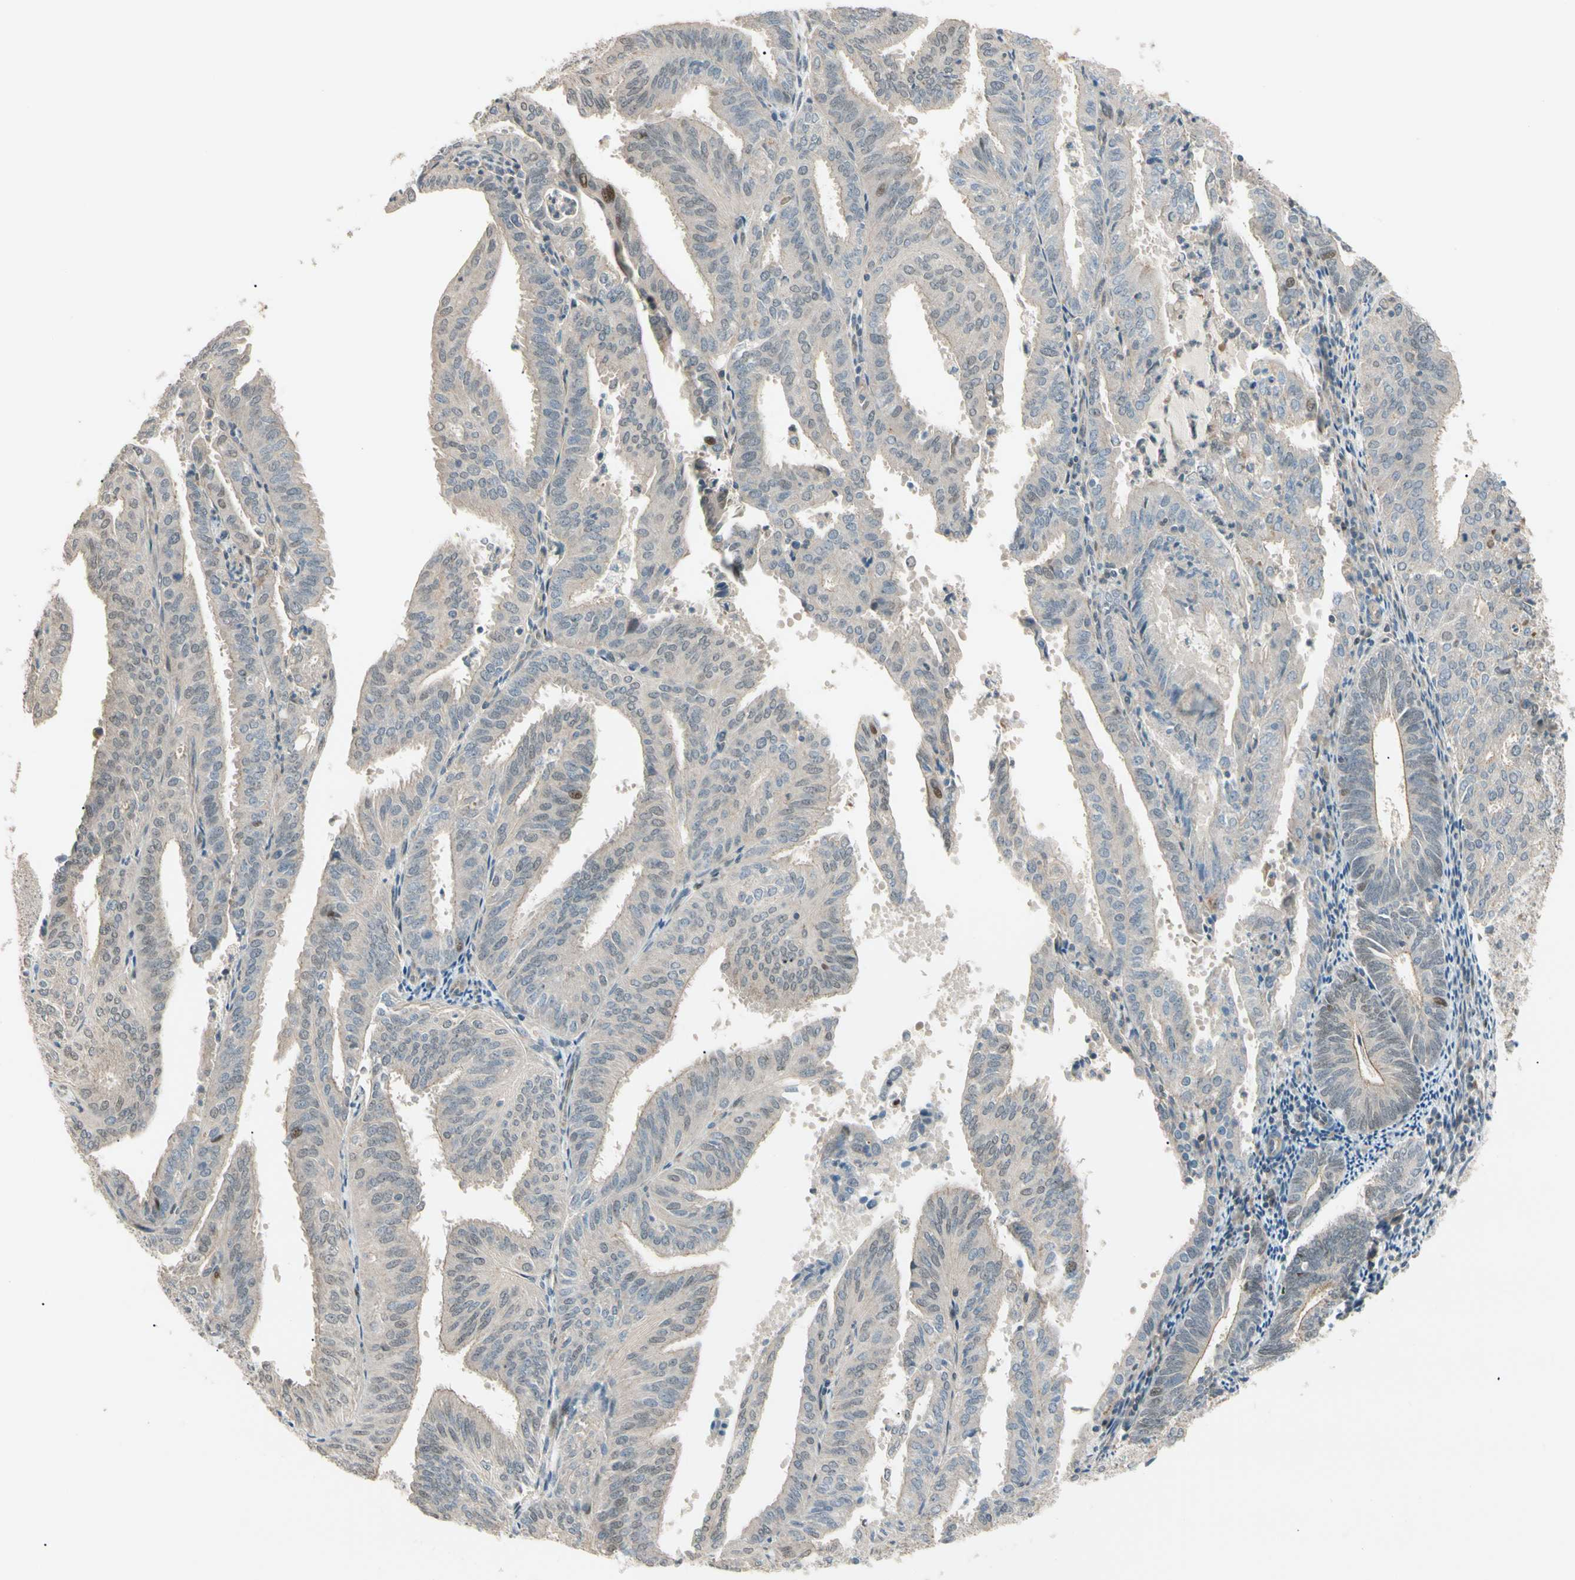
{"staining": {"intensity": "weak", "quantity": "<25%", "location": "cytoplasmic/membranous"}, "tissue": "endometrial cancer", "cell_type": "Tumor cells", "image_type": "cancer", "snomed": [{"axis": "morphology", "description": "Adenocarcinoma, NOS"}, {"axis": "topography", "description": "Uterus"}], "caption": "Immunohistochemistry (IHC) image of human endometrial adenocarcinoma stained for a protein (brown), which shows no positivity in tumor cells. (Stains: DAB (3,3'-diaminobenzidine) immunohistochemistry with hematoxylin counter stain, Microscopy: brightfield microscopy at high magnification).", "gene": "P3H2", "patient": {"sex": "female", "age": 60}}